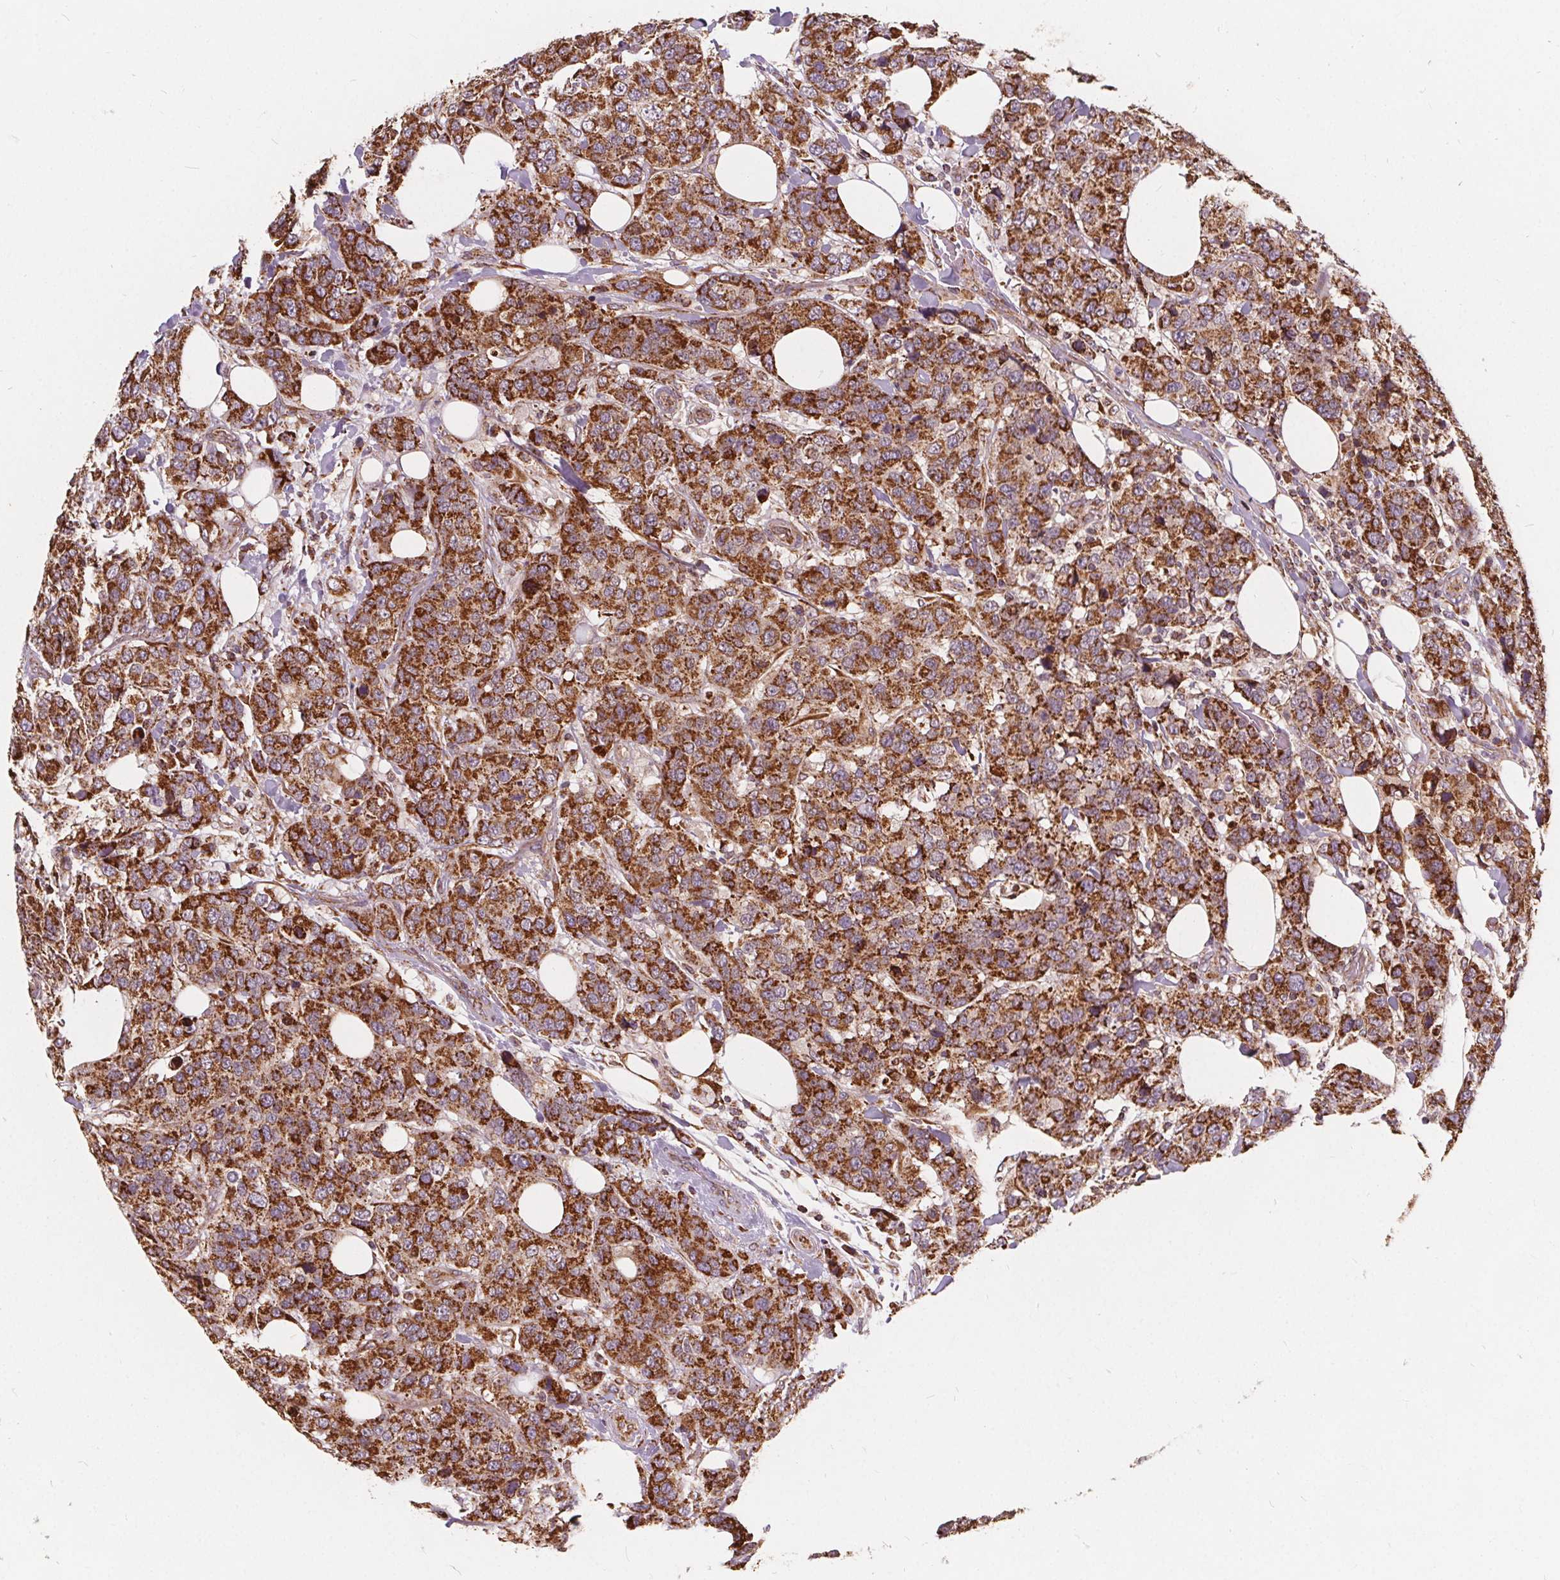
{"staining": {"intensity": "strong", "quantity": ">75%", "location": "cytoplasmic/membranous"}, "tissue": "breast cancer", "cell_type": "Tumor cells", "image_type": "cancer", "snomed": [{"axis": "morphology", "description": "Lobular carcinoma"}, {"axis": "topography", "description": "Breast"}], "caption": "This image displays IHC staining of breast lobular carcinoma, with high strong cytoplasmic/membranous expression in approximately >75% of tumor cells.", "gene": "PLSCR3", "patient": {"sex": "female", "age": 59}}